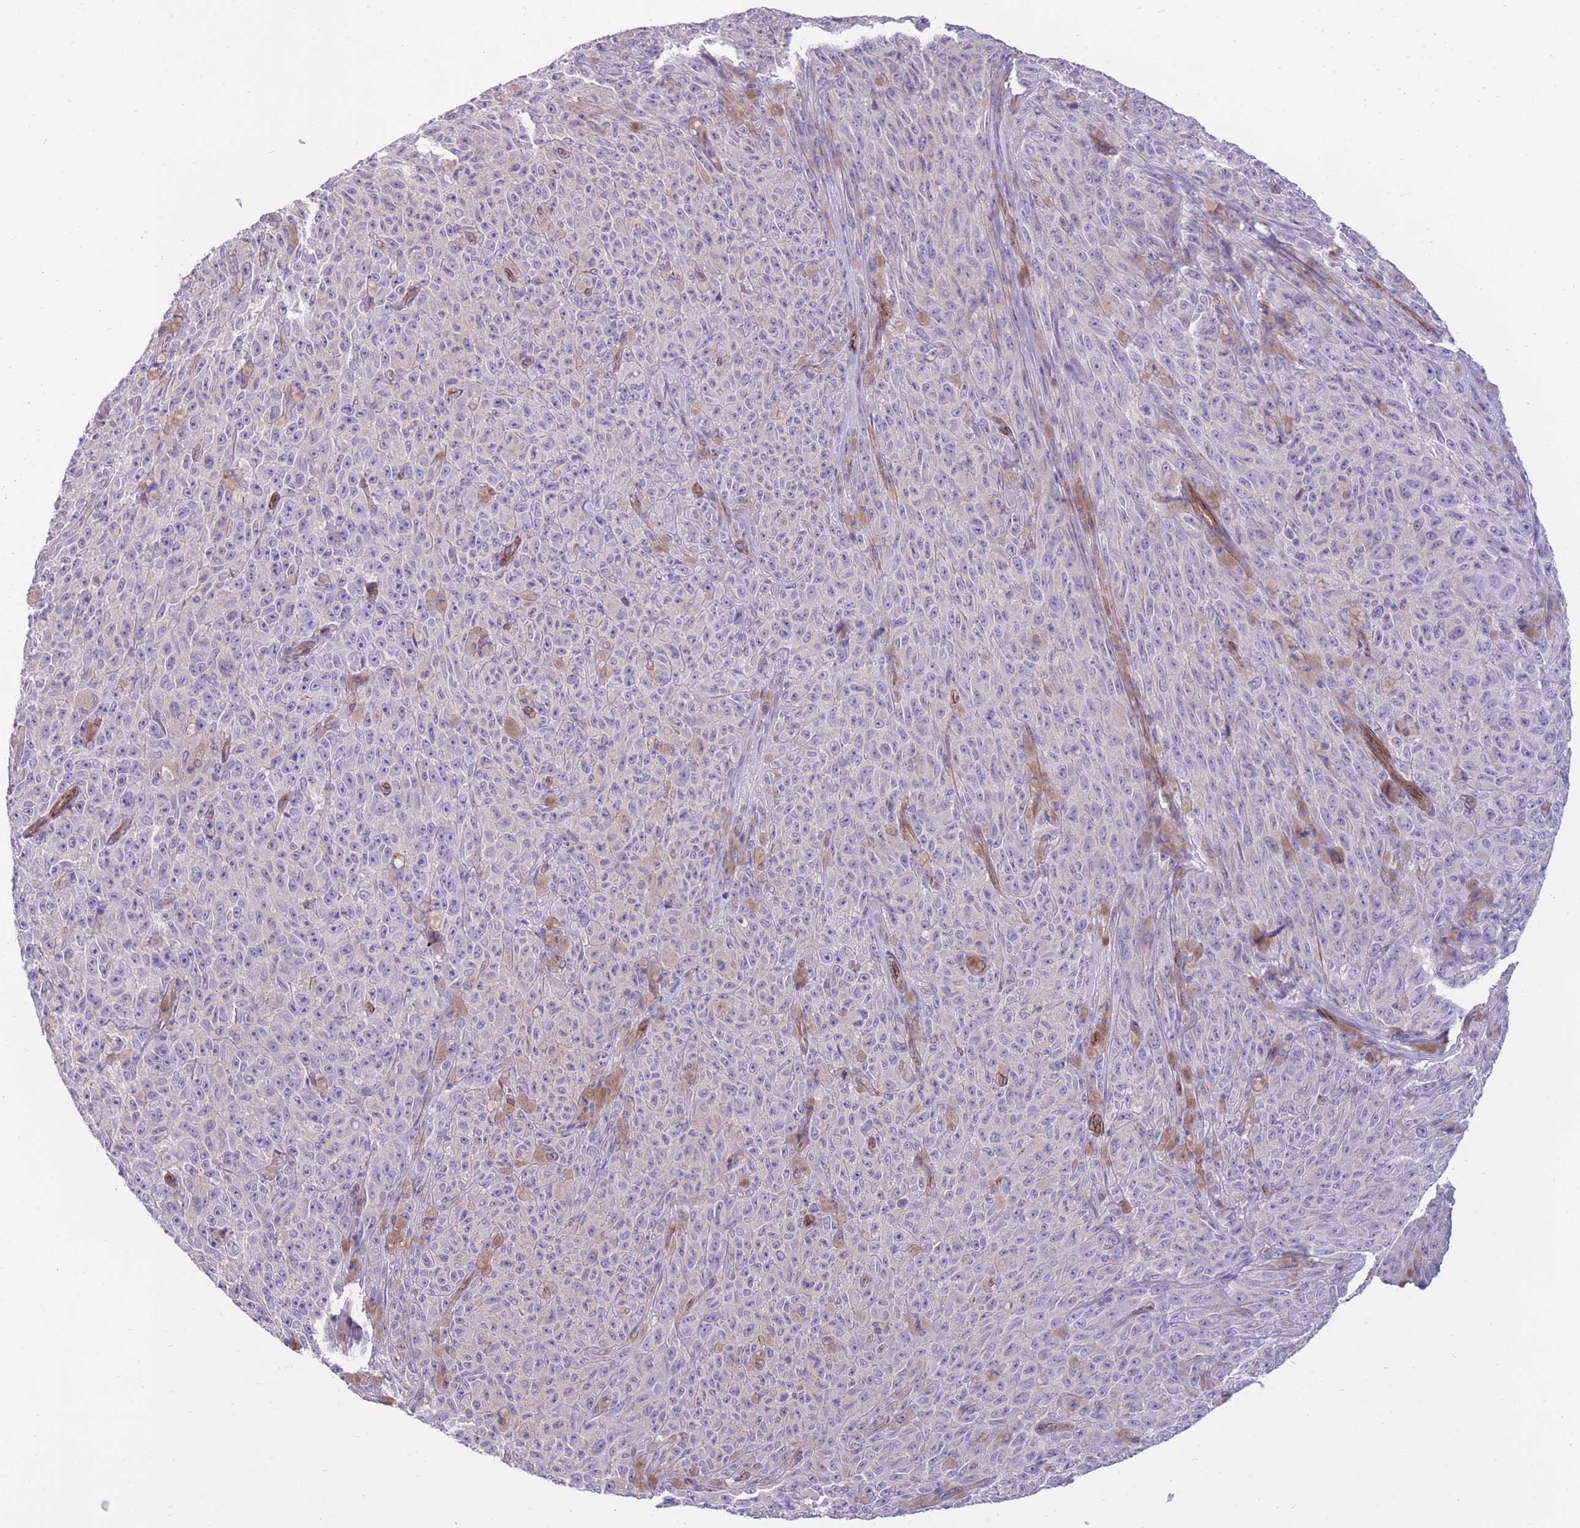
{"staining": {"intensity": "negative", "quantity": "none", "location": "none"}, "tissue": "melanoma", "cell_type": "Tumor cells", "image_type": "cancer", "snomed": [{"axis": "morphology", "description": "Malignant melanoma, NOS"}, {"axis": "topography", "description": "Skin"}], "caption": "Malignant melanoma was stained to show a protein in brown. There is no significant staining in tumor cells.", "gene": "RGS11", "patient": {"sex": "female", "age": 82}}